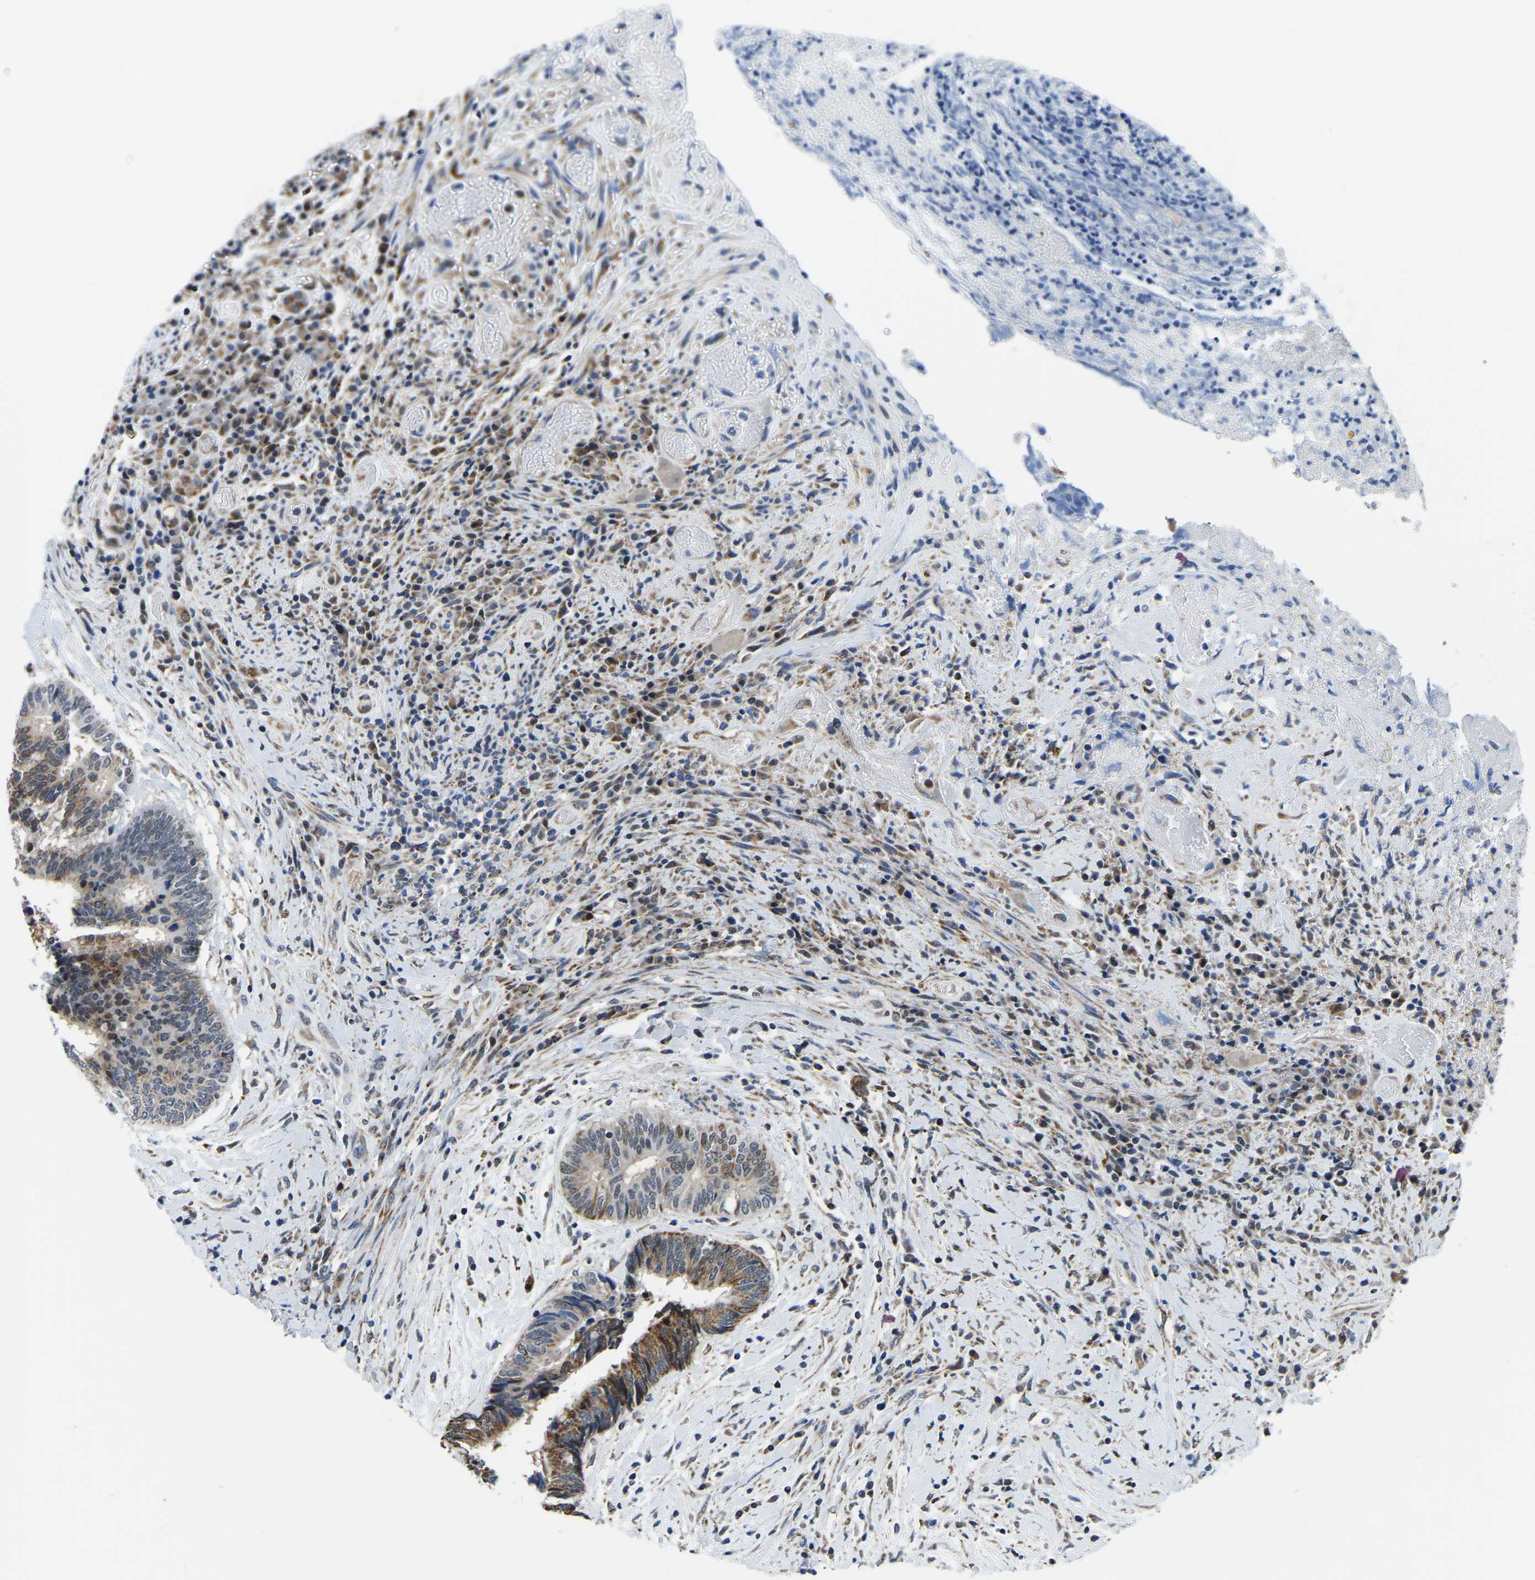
{"staining": {"intensity": "strong", "quantity": "25%-75%", "location": "cytoplasmic/membranous,nuclear"}, "tissue": "colorectal cancer", "cell_type": "Tumor cells", "image_type": "cancer", "snomed": [{"axis": "morphology", "description": "Adenocarcinoma, NOS"}, {"axis": "topography", "description": "Rectum"}], "caption": "Tumor cells display strong cytoplasmic/membranous and nuclear positivity in approximately 25%-75% of cells in colorectal adenocarcinoma.", "gene": "BNIP3L", "patient": {"sex": "male", "age": 63}}